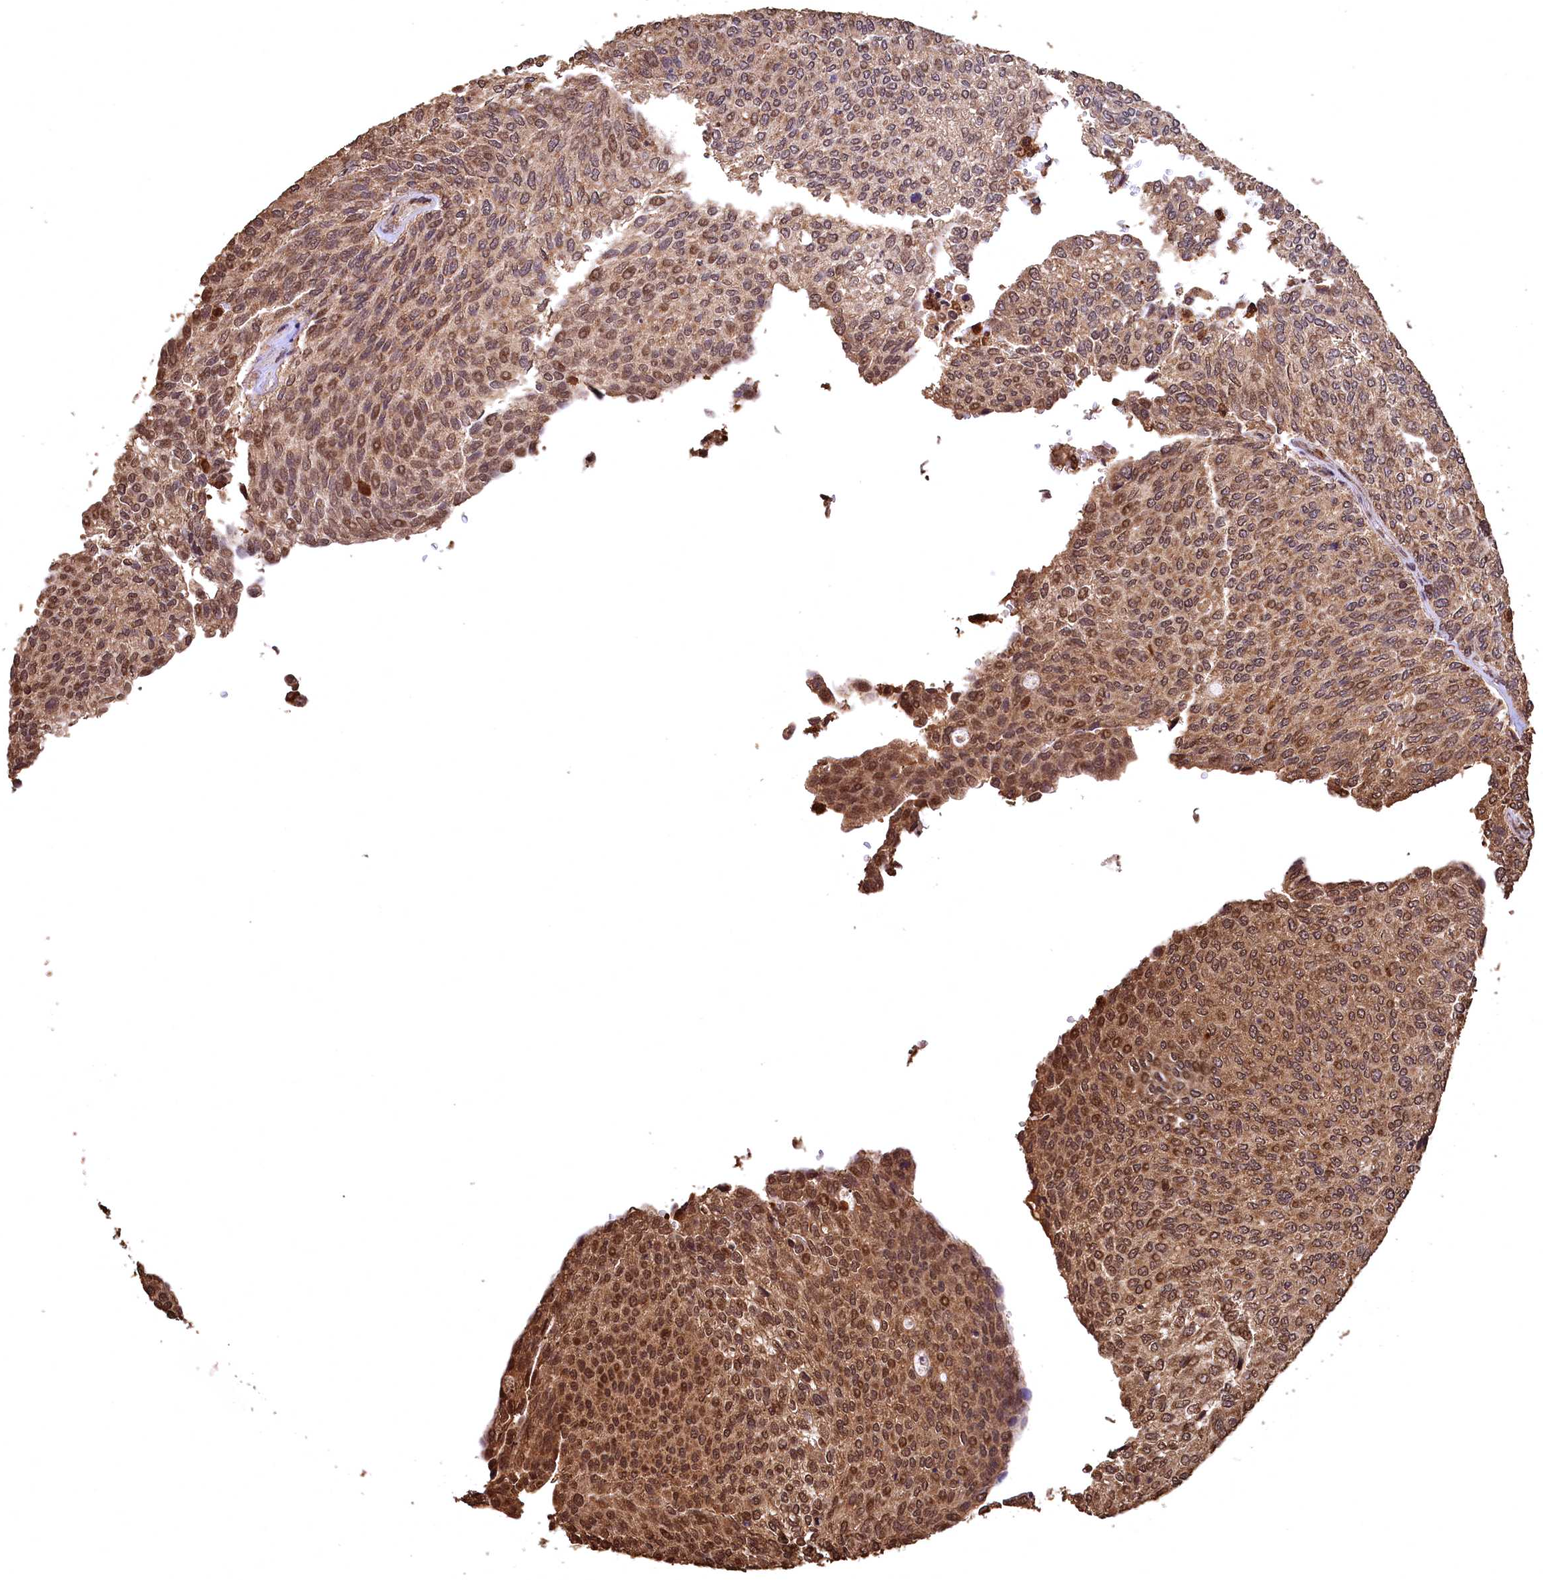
{"staining": {"intensity": "moderate", "quantity": "25%-75%", "location": "cytoplasmic/membranous,nuclear"}, "tissue": "urothelial cancer", "cell_type": "Tumor cells", "image_type": "cancer", "snomed": [{"axis": "morphology", "description": "Urothelial carcinoma, Low grade"}, {"axis": "topography", "description": "Urinary bladder"}], "caption": "Protein expression analysis of human low-grade urothelial carcinoma reveals moderate cytoplasmic/membranous and nuclear staining in about 25%-75% of tumor cells.", "gene": "CEP57L1", "patient": {"sex": "female", "age": 79}}